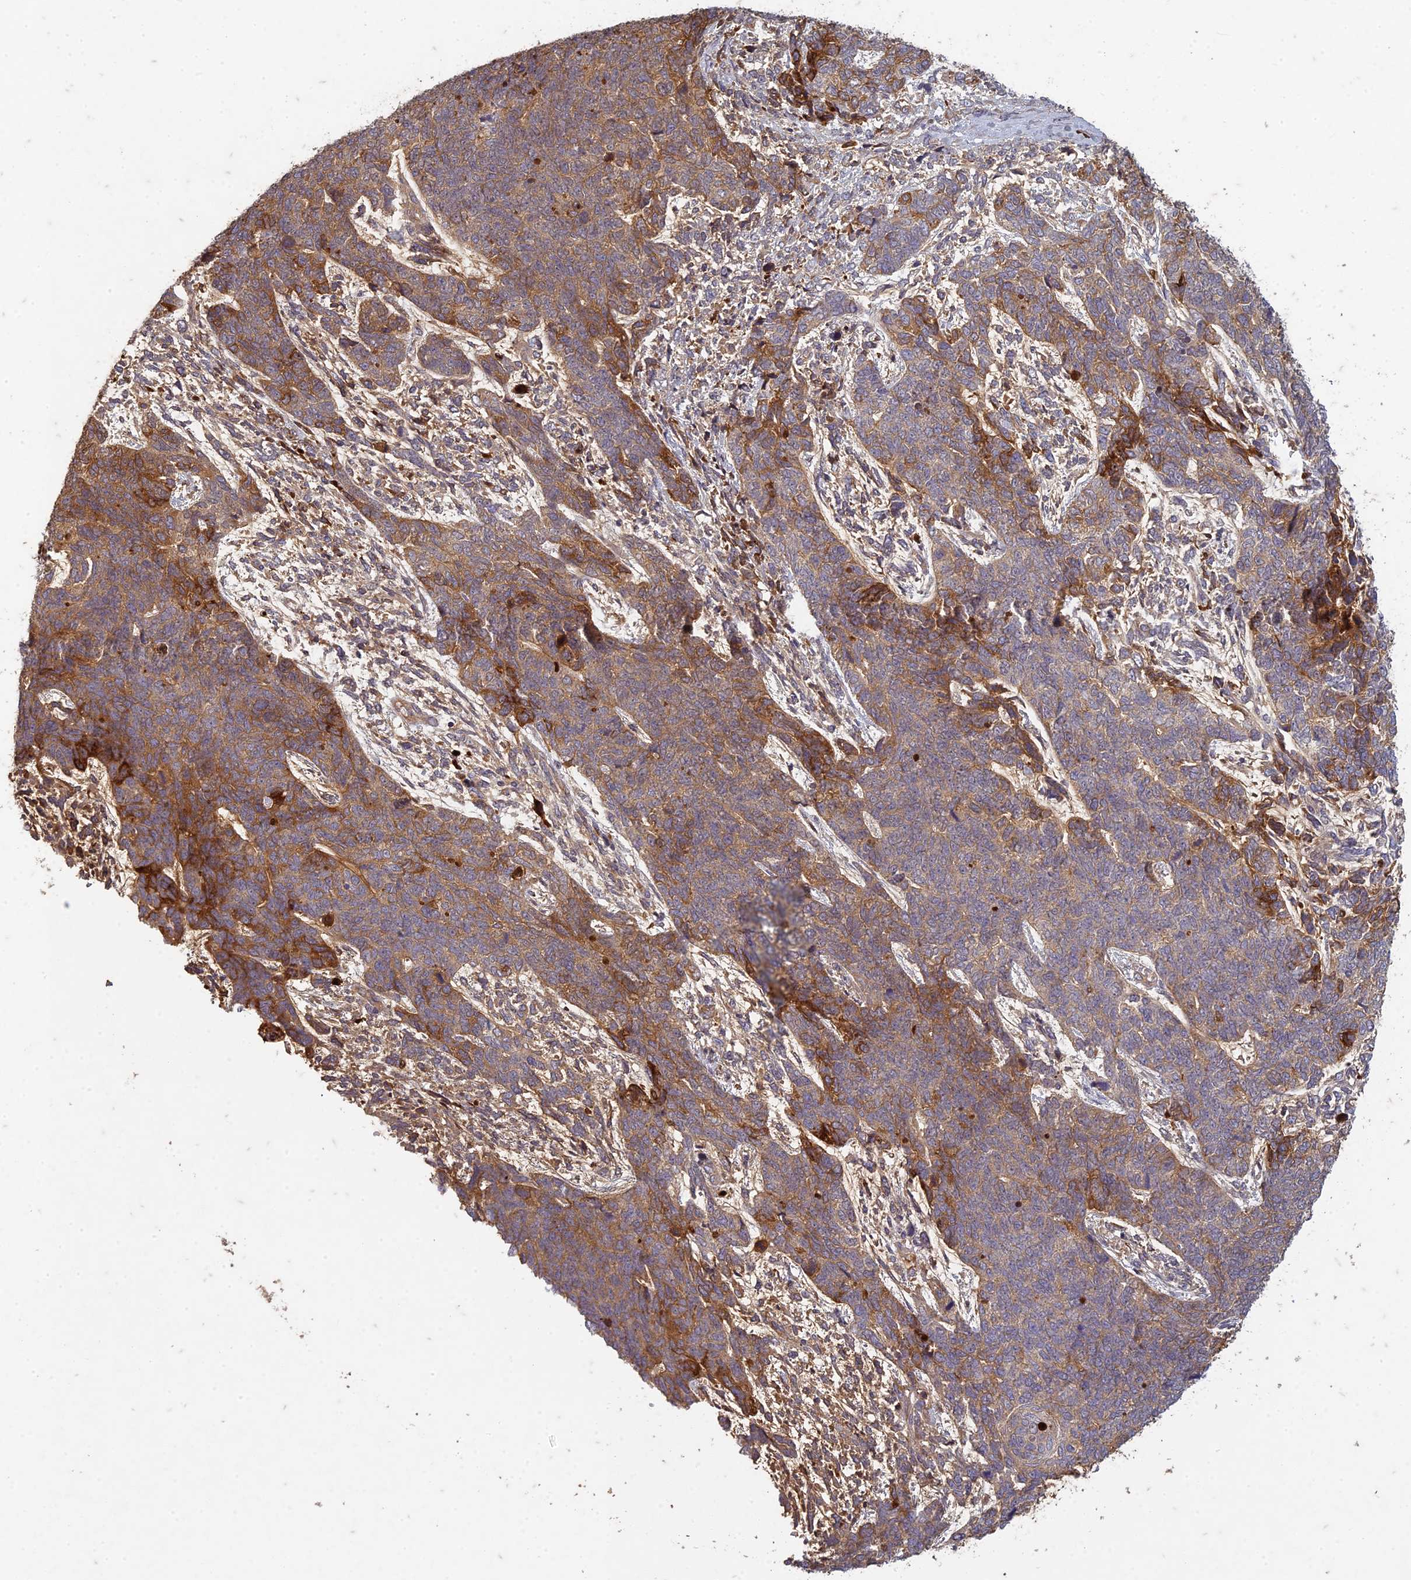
{"staining": {"intensity": "moderate", "quantity": ">75%", "location": "cytoplasmic/membranous"}, "tissue": "cervical cancer", "cell_type": "Tumor cells", "image_type": "cancer", "snomed": [{"axis": "morphology", "description": "Squamous cell carcinoma, NOS"}, {"axis": "topography", "description": "Cervix"}], "caption": "Protein analysis of cervical cancer tissue exhibits moderate cytoplasmic/membranous expression in approximately >75% of tumor cells.", "gene": "TCF25", "patient": {"sex": "female", "age": 63}}